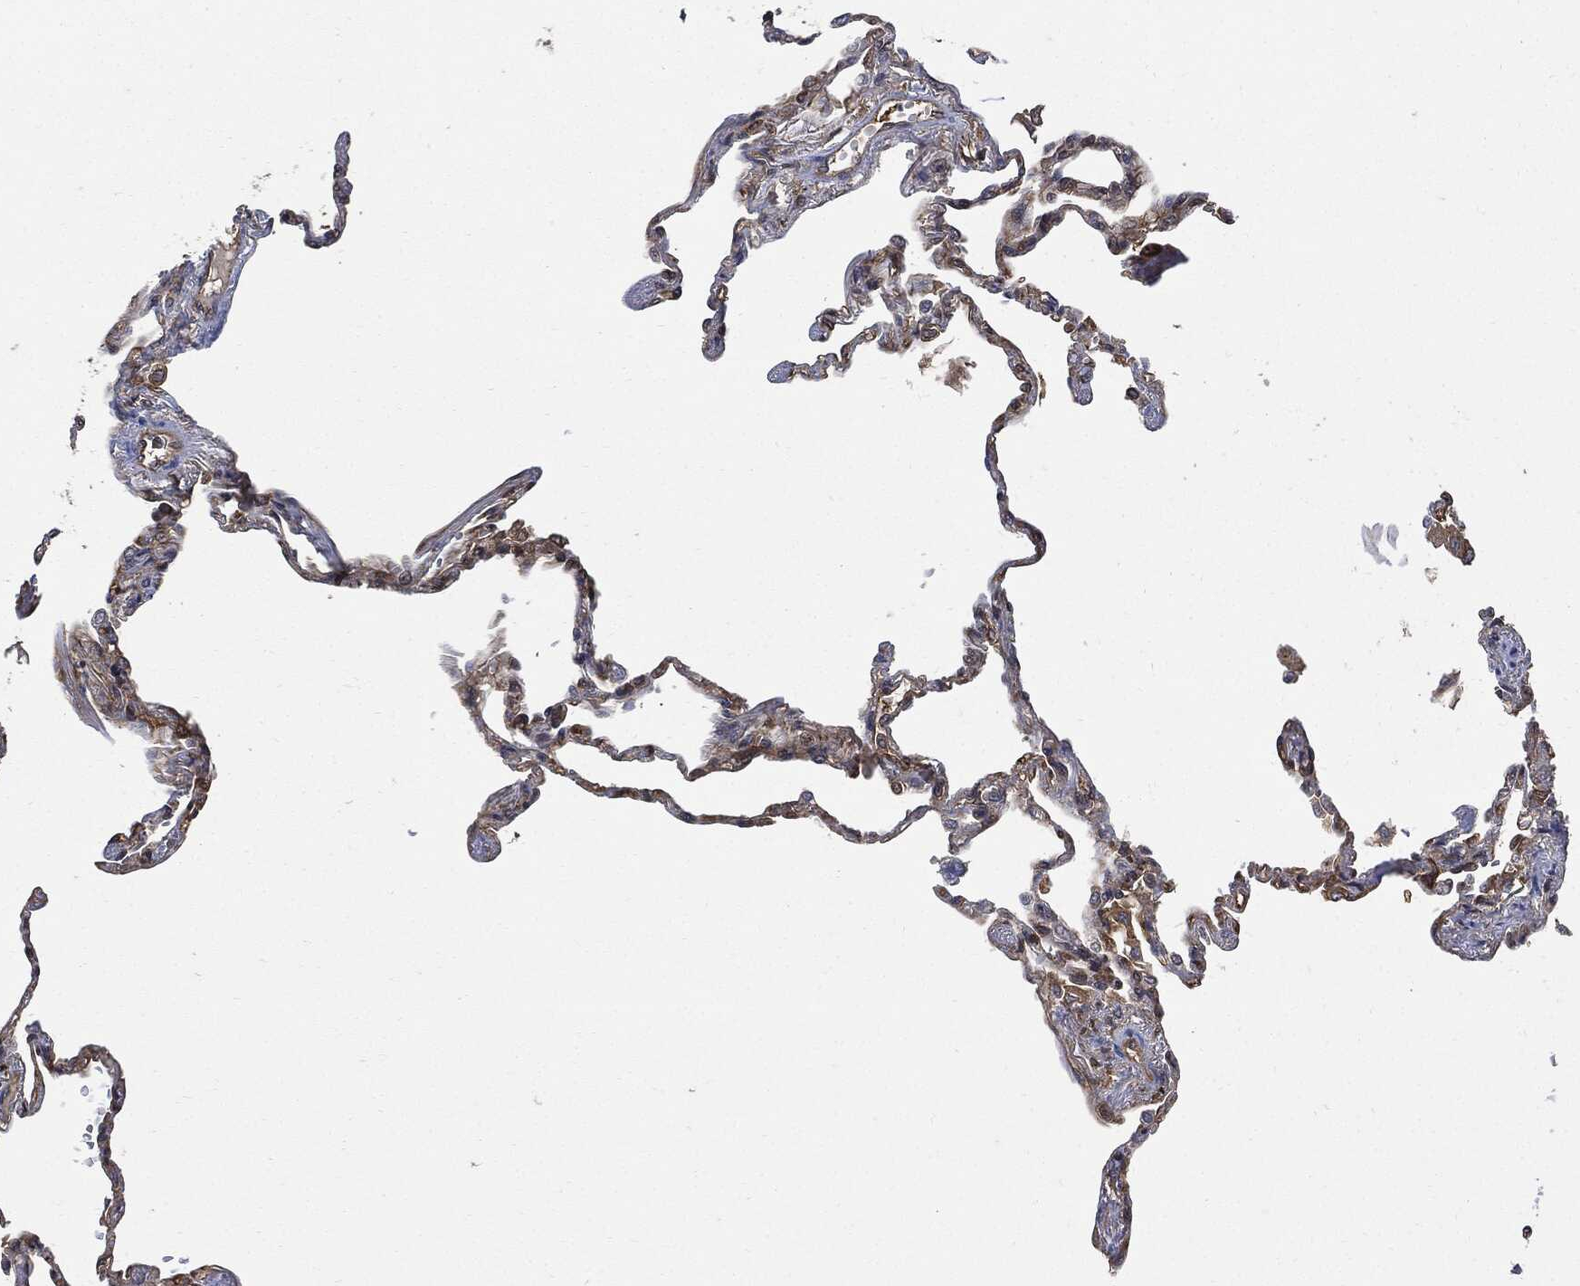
{"staining": {"intensity": "moderate", "quantity": "25%-75%", "location": "cytoplasmic/membranous"}, "tissue": "lung", "cell_type": "Alveolar cells", "image_type": "normal", "snomed": [{"axis": "morphology", "description": "Normal tissue, NOS"}, {"axis": "topography", "description": "Lung"}], "caption": "An immunohistochemistry image of benign tissue is shown. Protein staining in brown highlights moderate cytoplasmic/membranous positivity in lung within alveolar cells.", "gene": "XPNPEP1", "patient": {"sex": "male", "age": 78}}